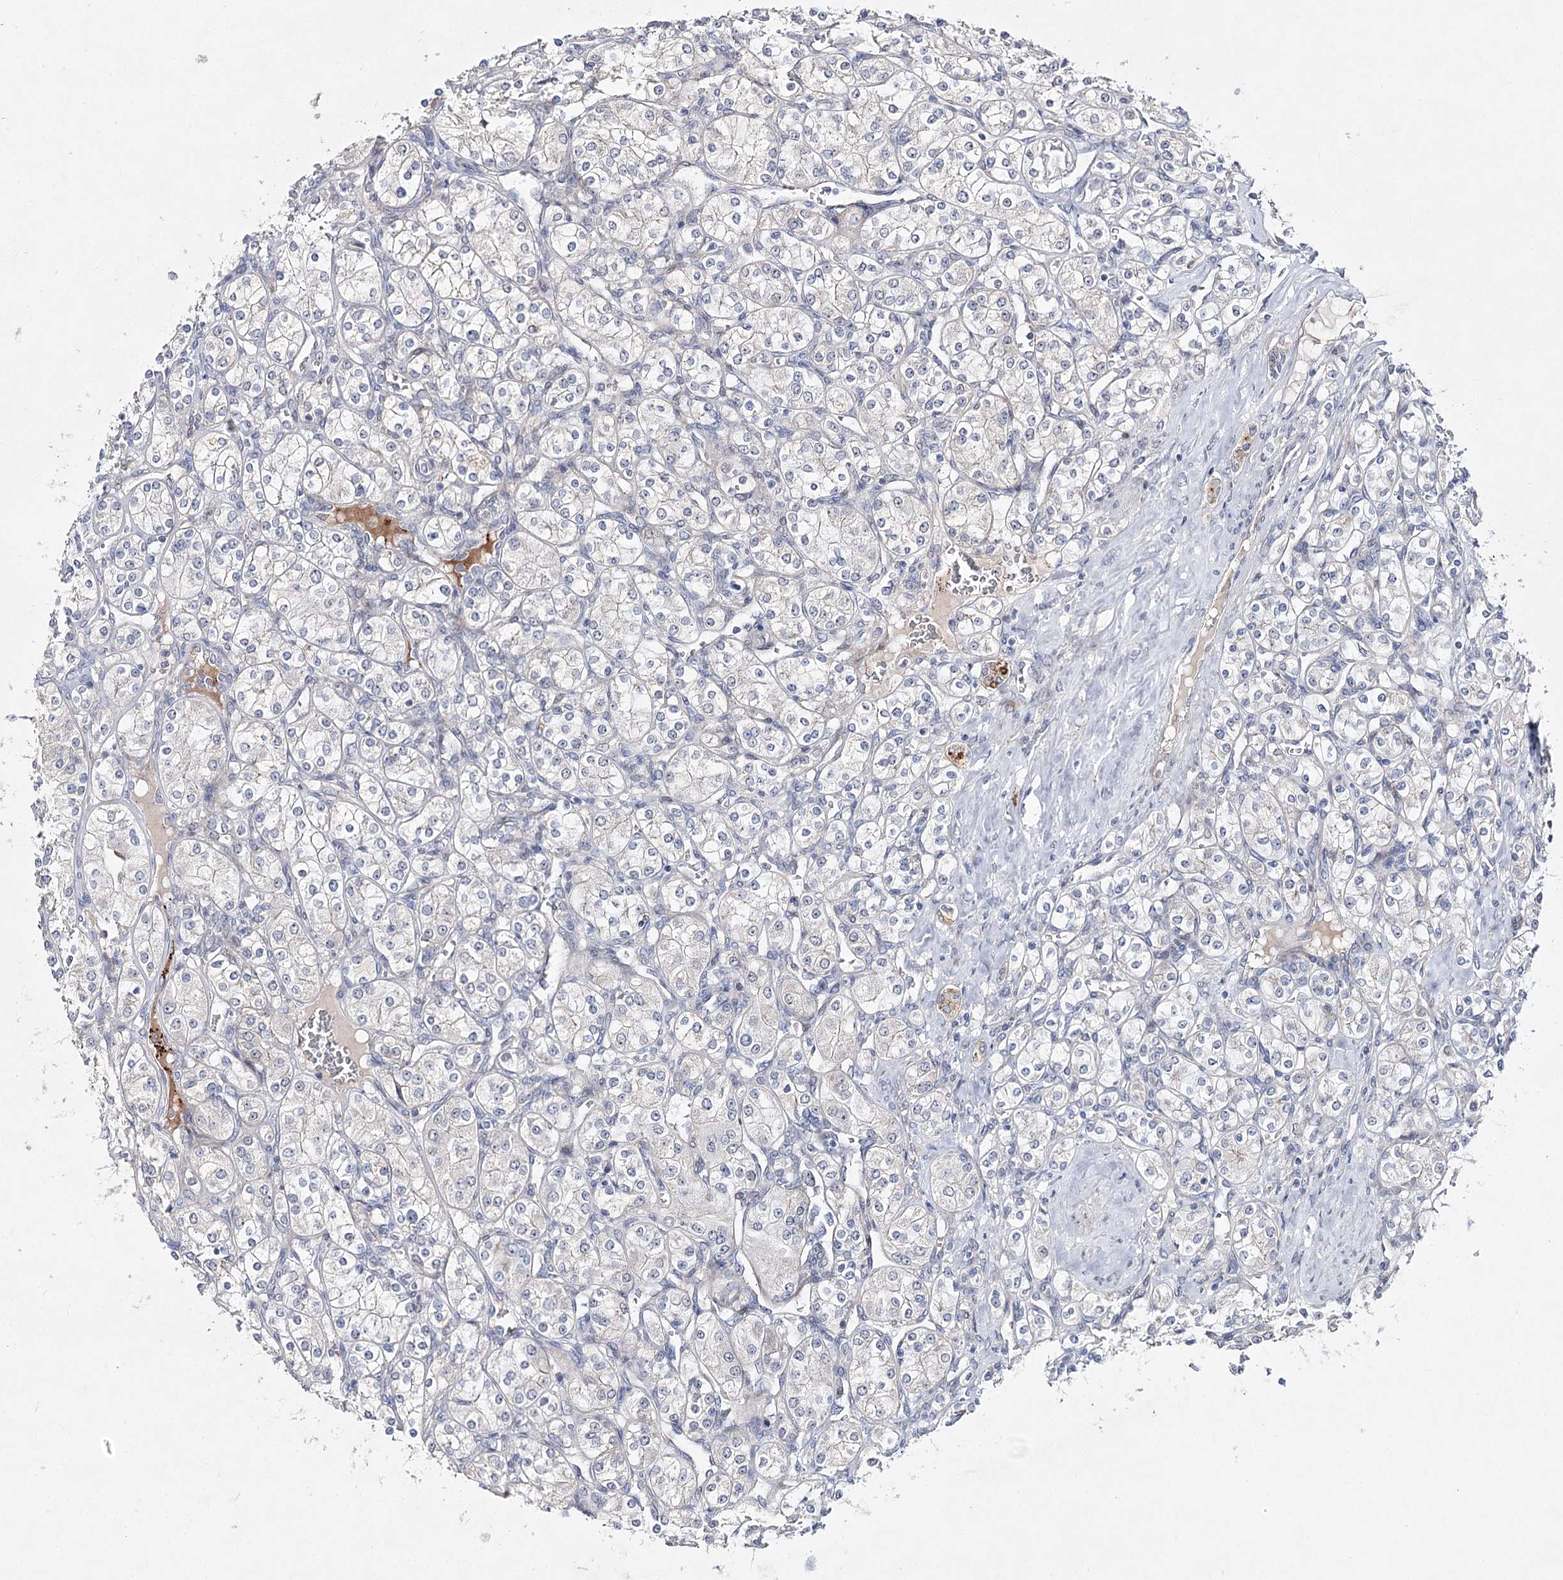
{"staining": {"intensity": "negative", "quantity": "none", "location": "none"}, "tissue": "renal cancer", "cell_type": "Tumor cells", "image_type": "cancer", "snomed": [{"axis": "morphology", "description": "Adenocarcinoma, NOS"}, {"axis": "topography", "description": "Kidney"}], "caption": "Histopathology image shows no protein positivity in tumor cells of renal adenocarcinoma tissue.", "gene": "ARHGAP32", "patient": {"sex": "male", "age": 77}}